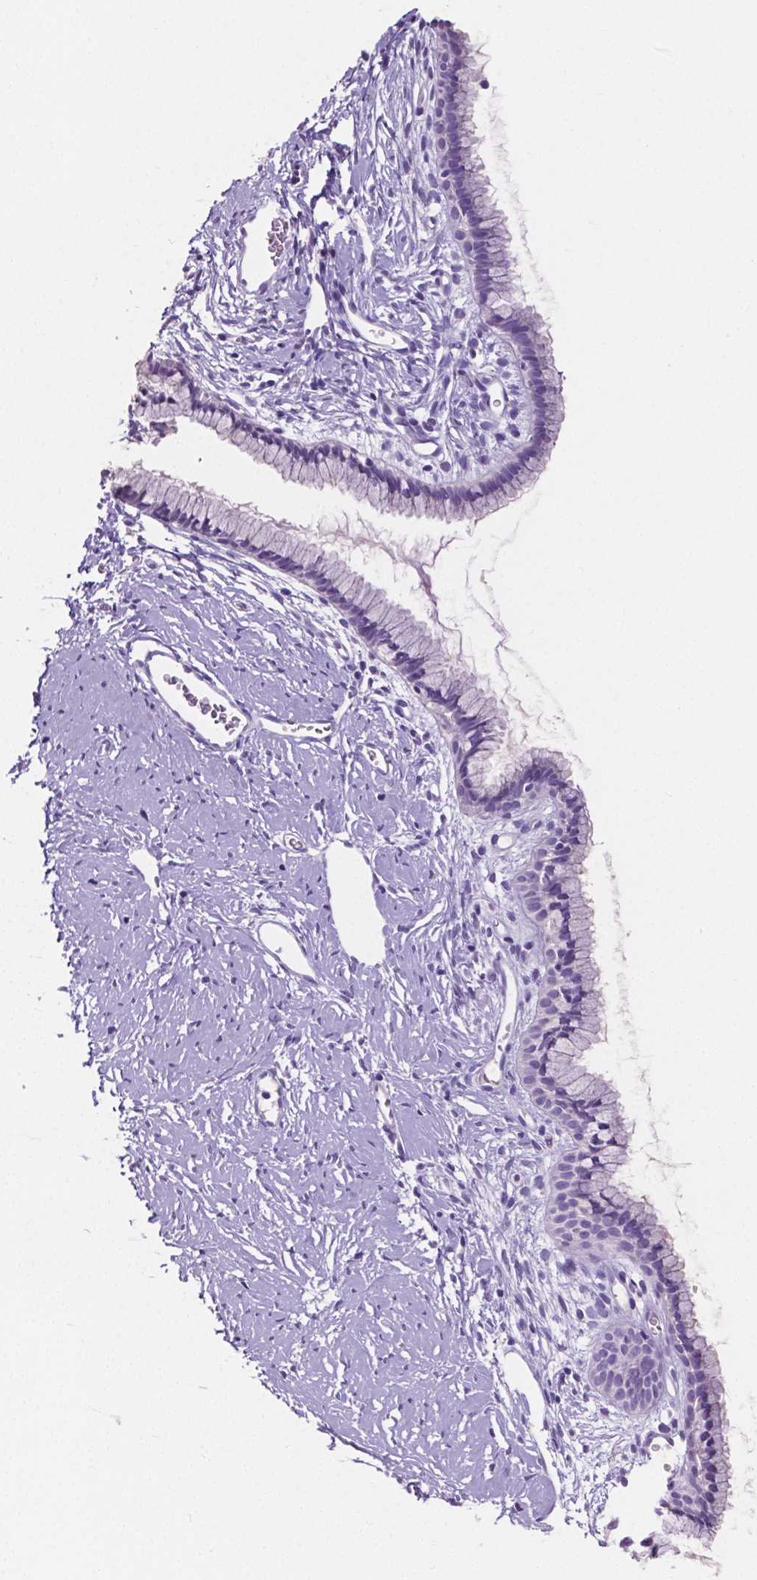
{"staining": {"intensity": "negative", "quantity": "none", "location": "none"}, "tissue": "cervix", "cell_type": "Glandular cells", "image_type": "normal", "snomed": [{"axis": "morphology", "description": "Normal tissue, NOS"}, {"axis": "topography", "description": "Cervix"}], "caption": "Cervix was stained to show a protein in brown. There is no significant positivity in glandular cells. (Stains: DAB (3,3'-diaminobenzidine) IHC with hematoxylin counter stain, Microscopy: brightfield microscopy at high magnification).", "gene": "SLC22A2", "patient": {"sex": "female", "age": 40}}